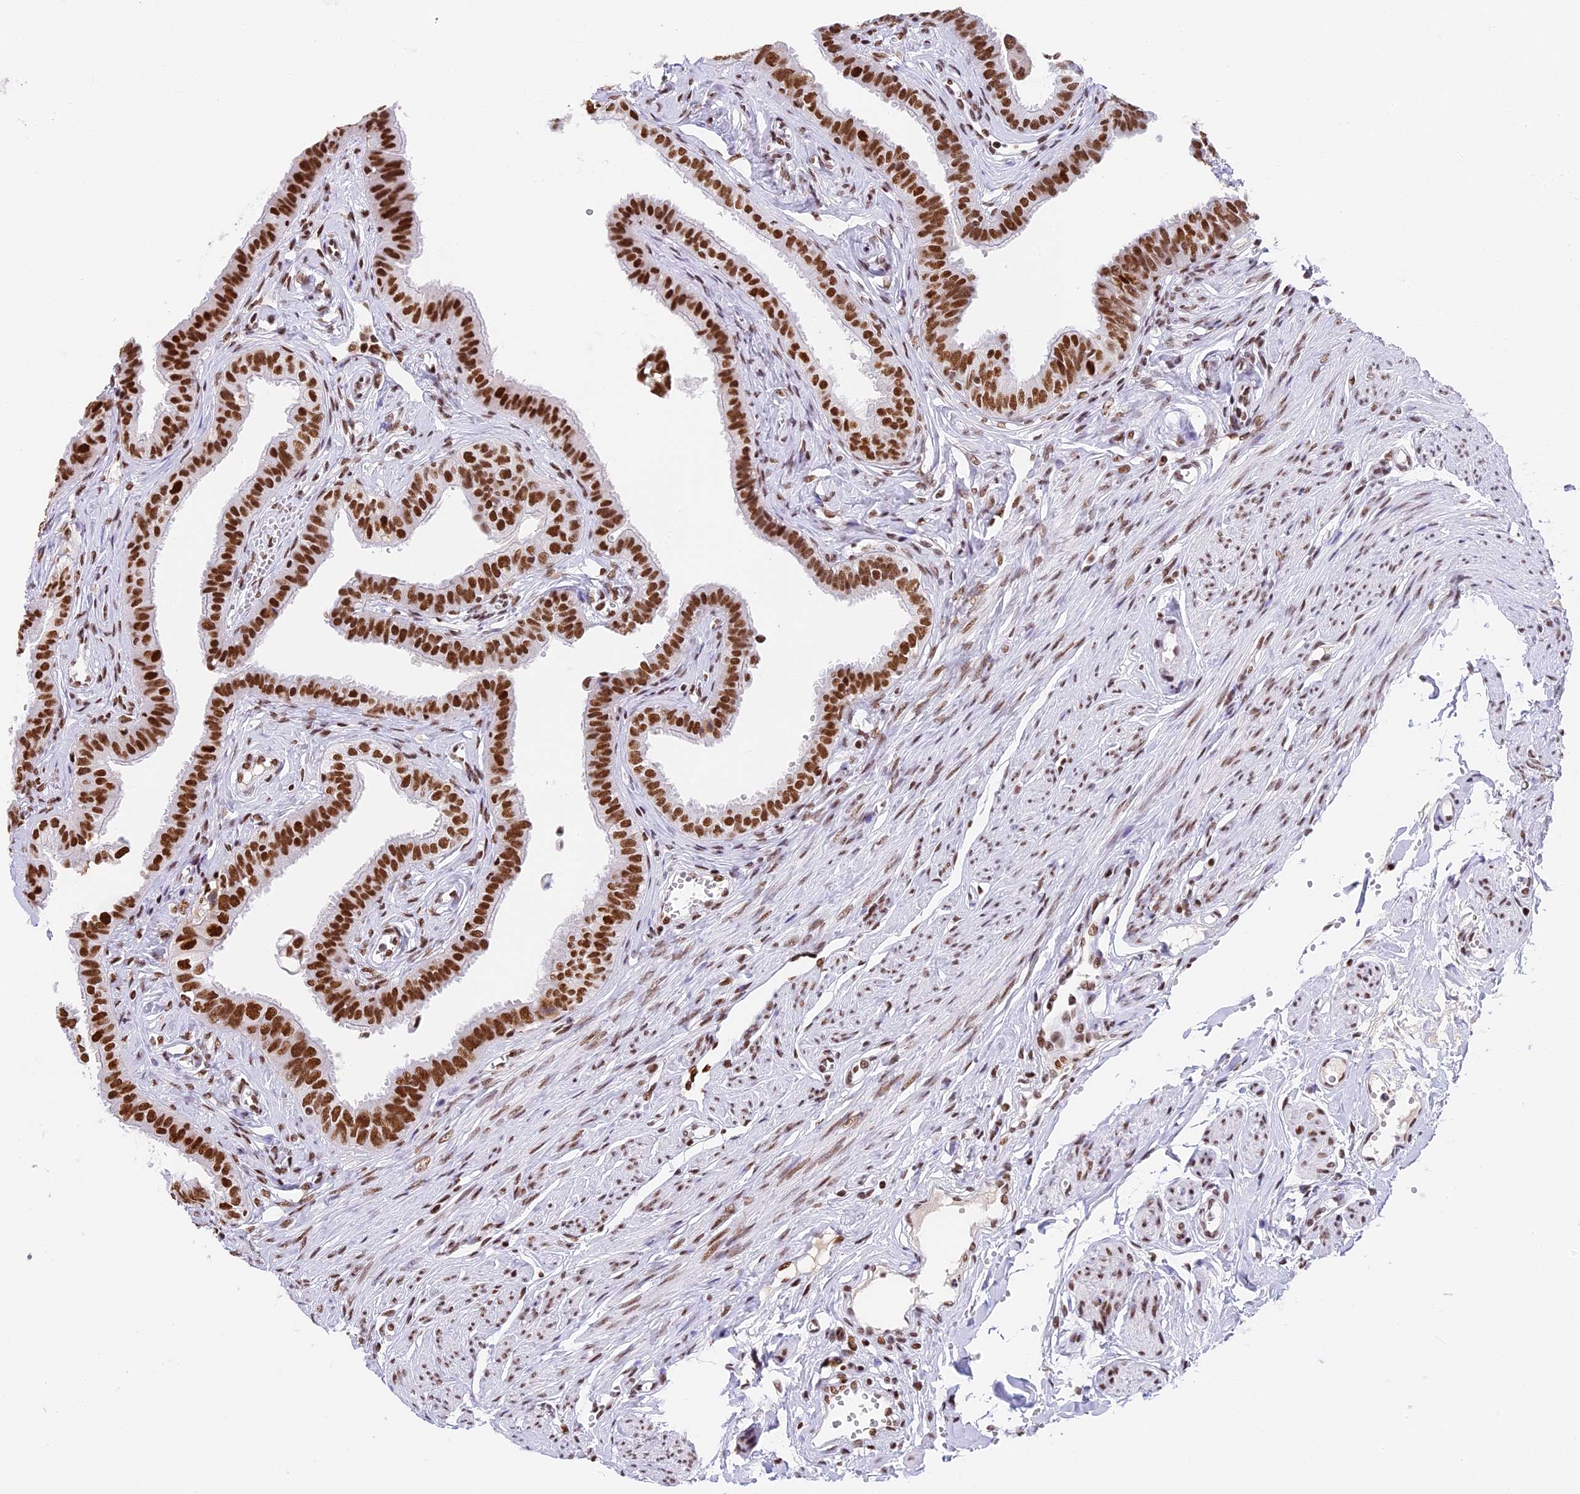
{"staining": {"intensity": "strong", "quantity": ">75%", "location": "nuclear"}, "tissue": "fallopian tube", "cell_type": "Glandular cells", "image_type": "normal", "snomed": [{"axis": "morphology", "description": "Normal tissue, NOS"}, {"axis": "morphology", "description": "Carcinoma, NOS"}, {"axis": "topography", "description": "Fallopian tube"}, {"axis": "topography", "description": "Ovary"}], "caption": "Immunohistochemistry of unremarkable fallopian tube shows high levels of strong nuclear expression in approximately >75% of glandular cells.", "gene": "SBNO1", "patient": {"sex": "female", "age": 59}}